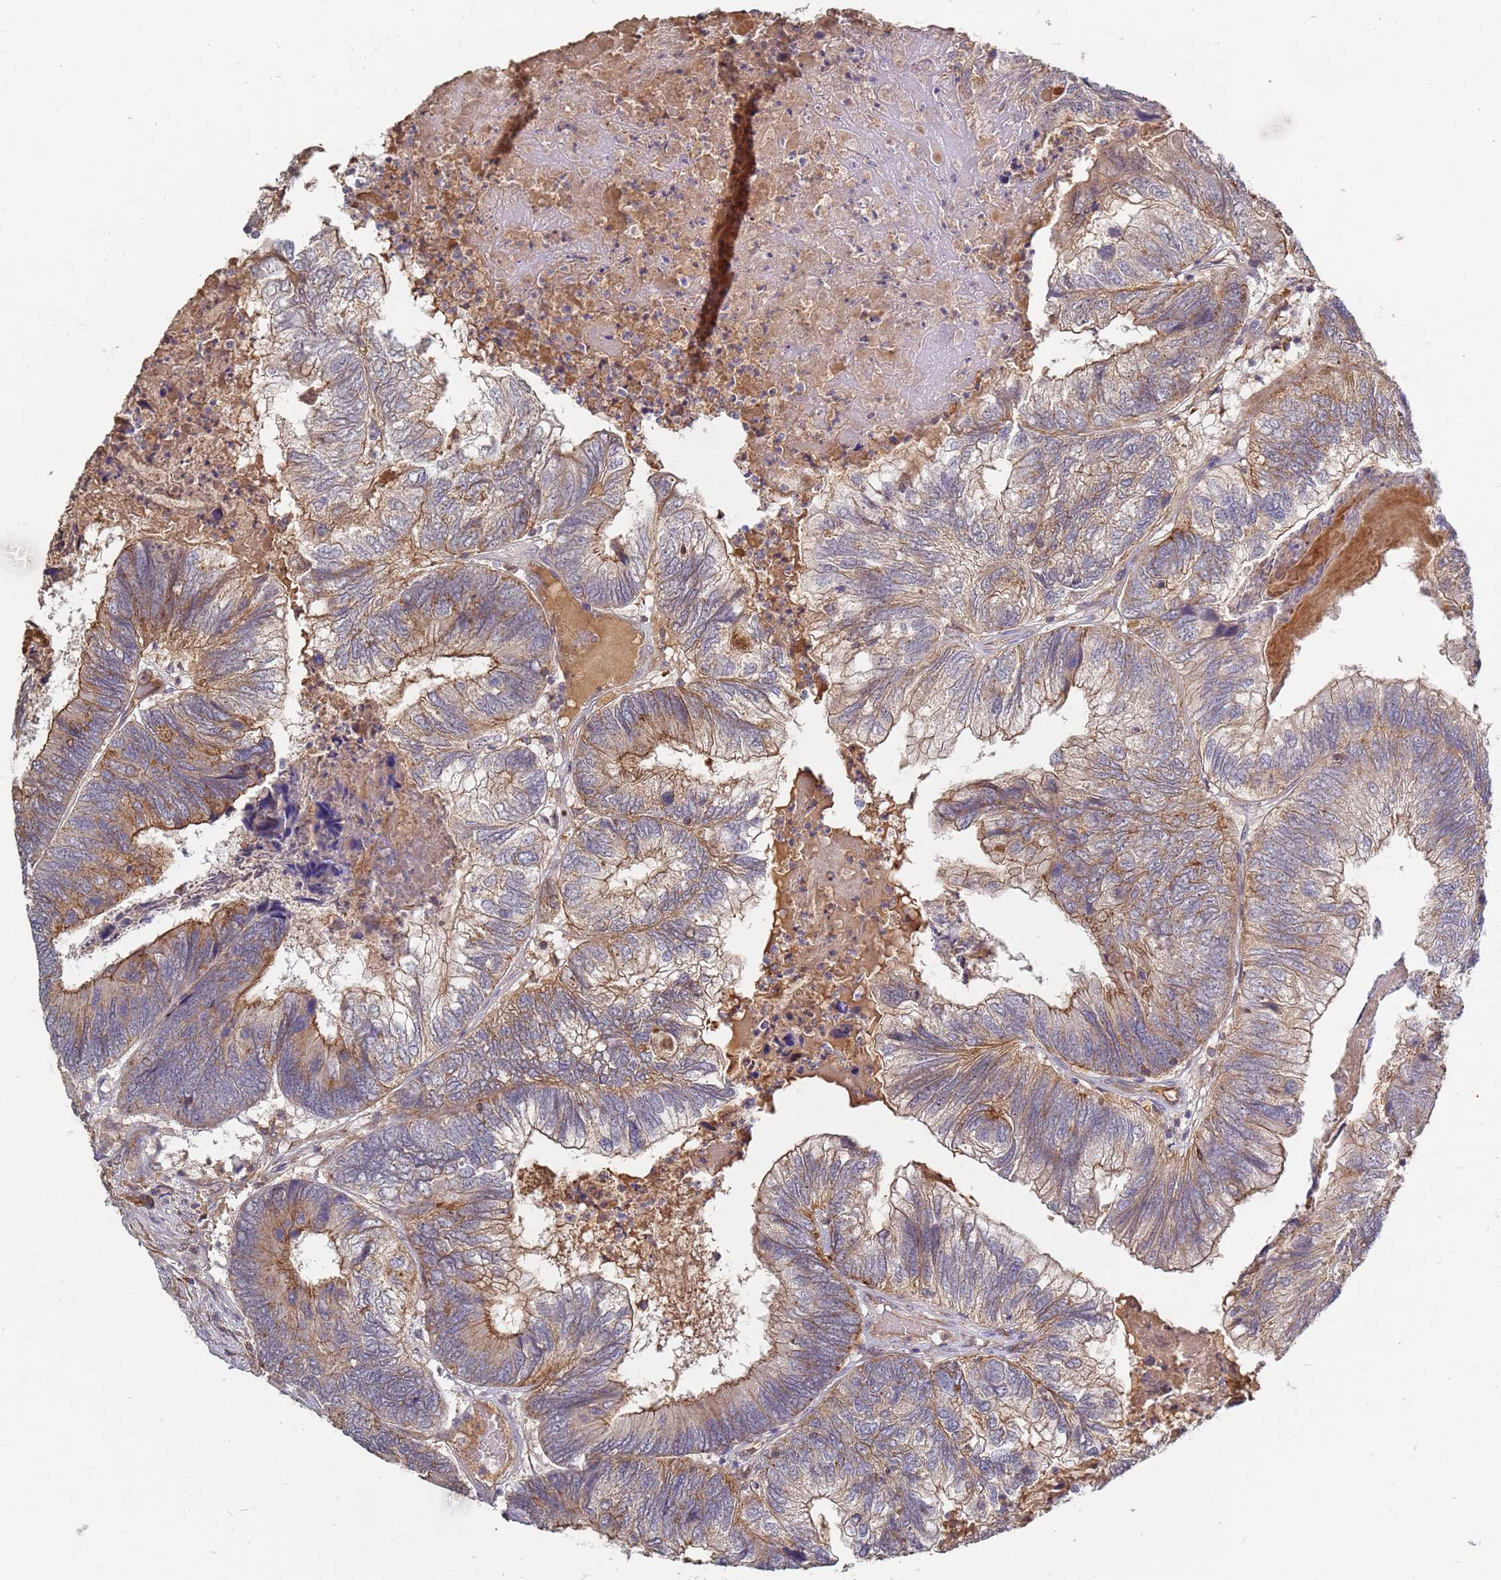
{"staining": {"intensity": "moderate", "quantity": ">75%", "location": "cytoplasmic/membranous"}, "tissue": "colorectal cancer", "cell_type": "Tumor cells", "image_type": "cancer", "snomed": [{"axis": "morphology", "description": "Adenocarcinoma, NOS"}, {"axis": "topography", "description": "Colon"}], "caption": "About >75% of tumor cells in human adenocarcinoma (colorectal) reveal moderate cytoplasmic/membranous protein staining as visualized by brown immunohistochemical staining.", "gene": "ABCB6", "patient": {"sex": "female", "age": 67}}